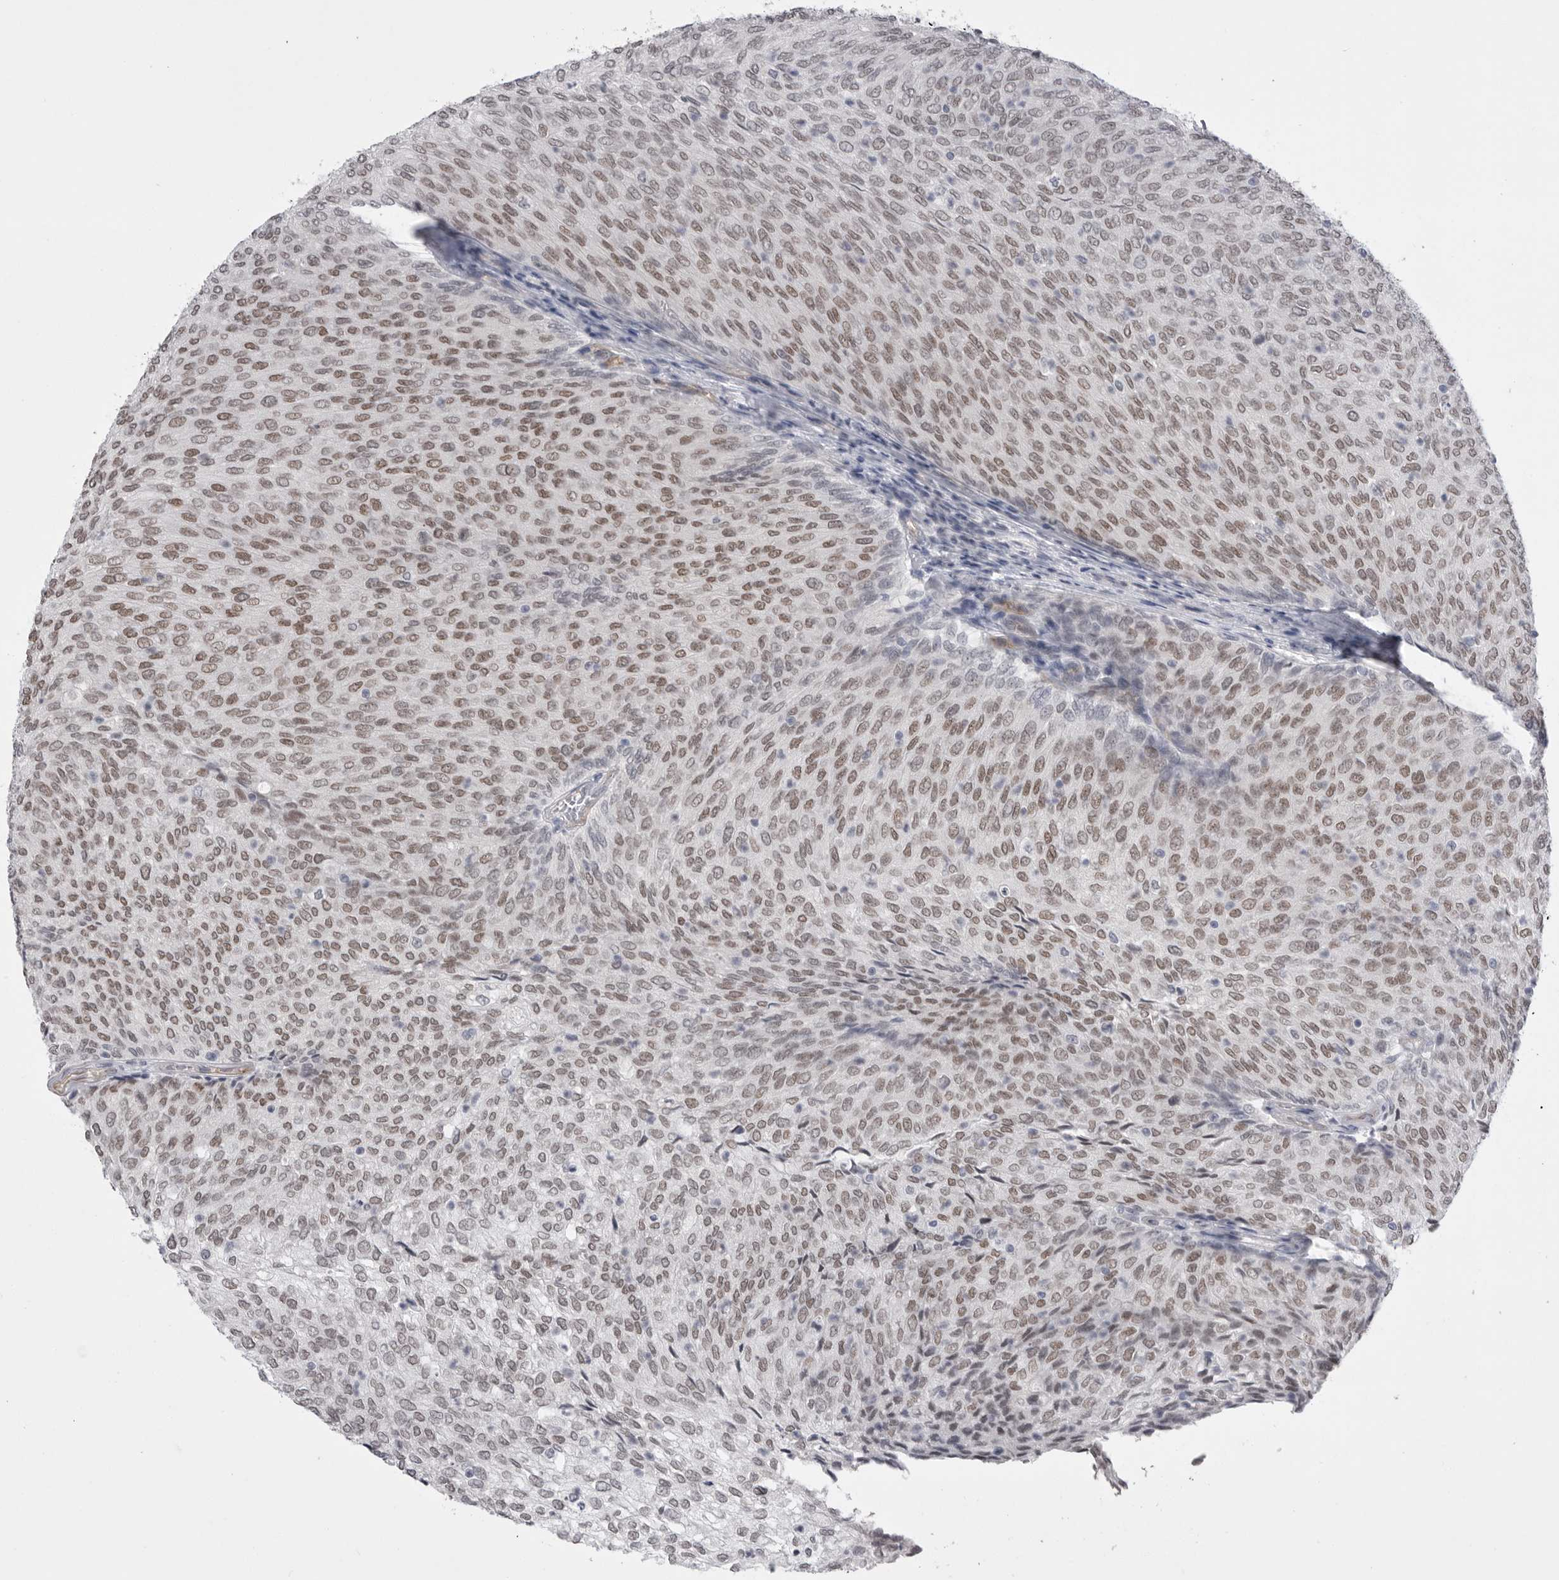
{"staining": {"intensity": "moderate", "quantity": ">75%", "location": "nuclear"}, "tissue": "urothelial cancer", "cell_type": "Tumor cells", "image_type": "cancer", "snomed": [{"axis": "morphology", "description": "Urothelial carcinoma, Low grade"}, {"axis": "topography", "description": "Urinary bladder"}], "caption": "Urothelial cancer was stained to show a protein in brown. There is medium levels of moderate nuclear staining in approximately >75% of tumor cells.", "gene": "ZBTB7B", "patient": {"sex": "female", "age": 79}}